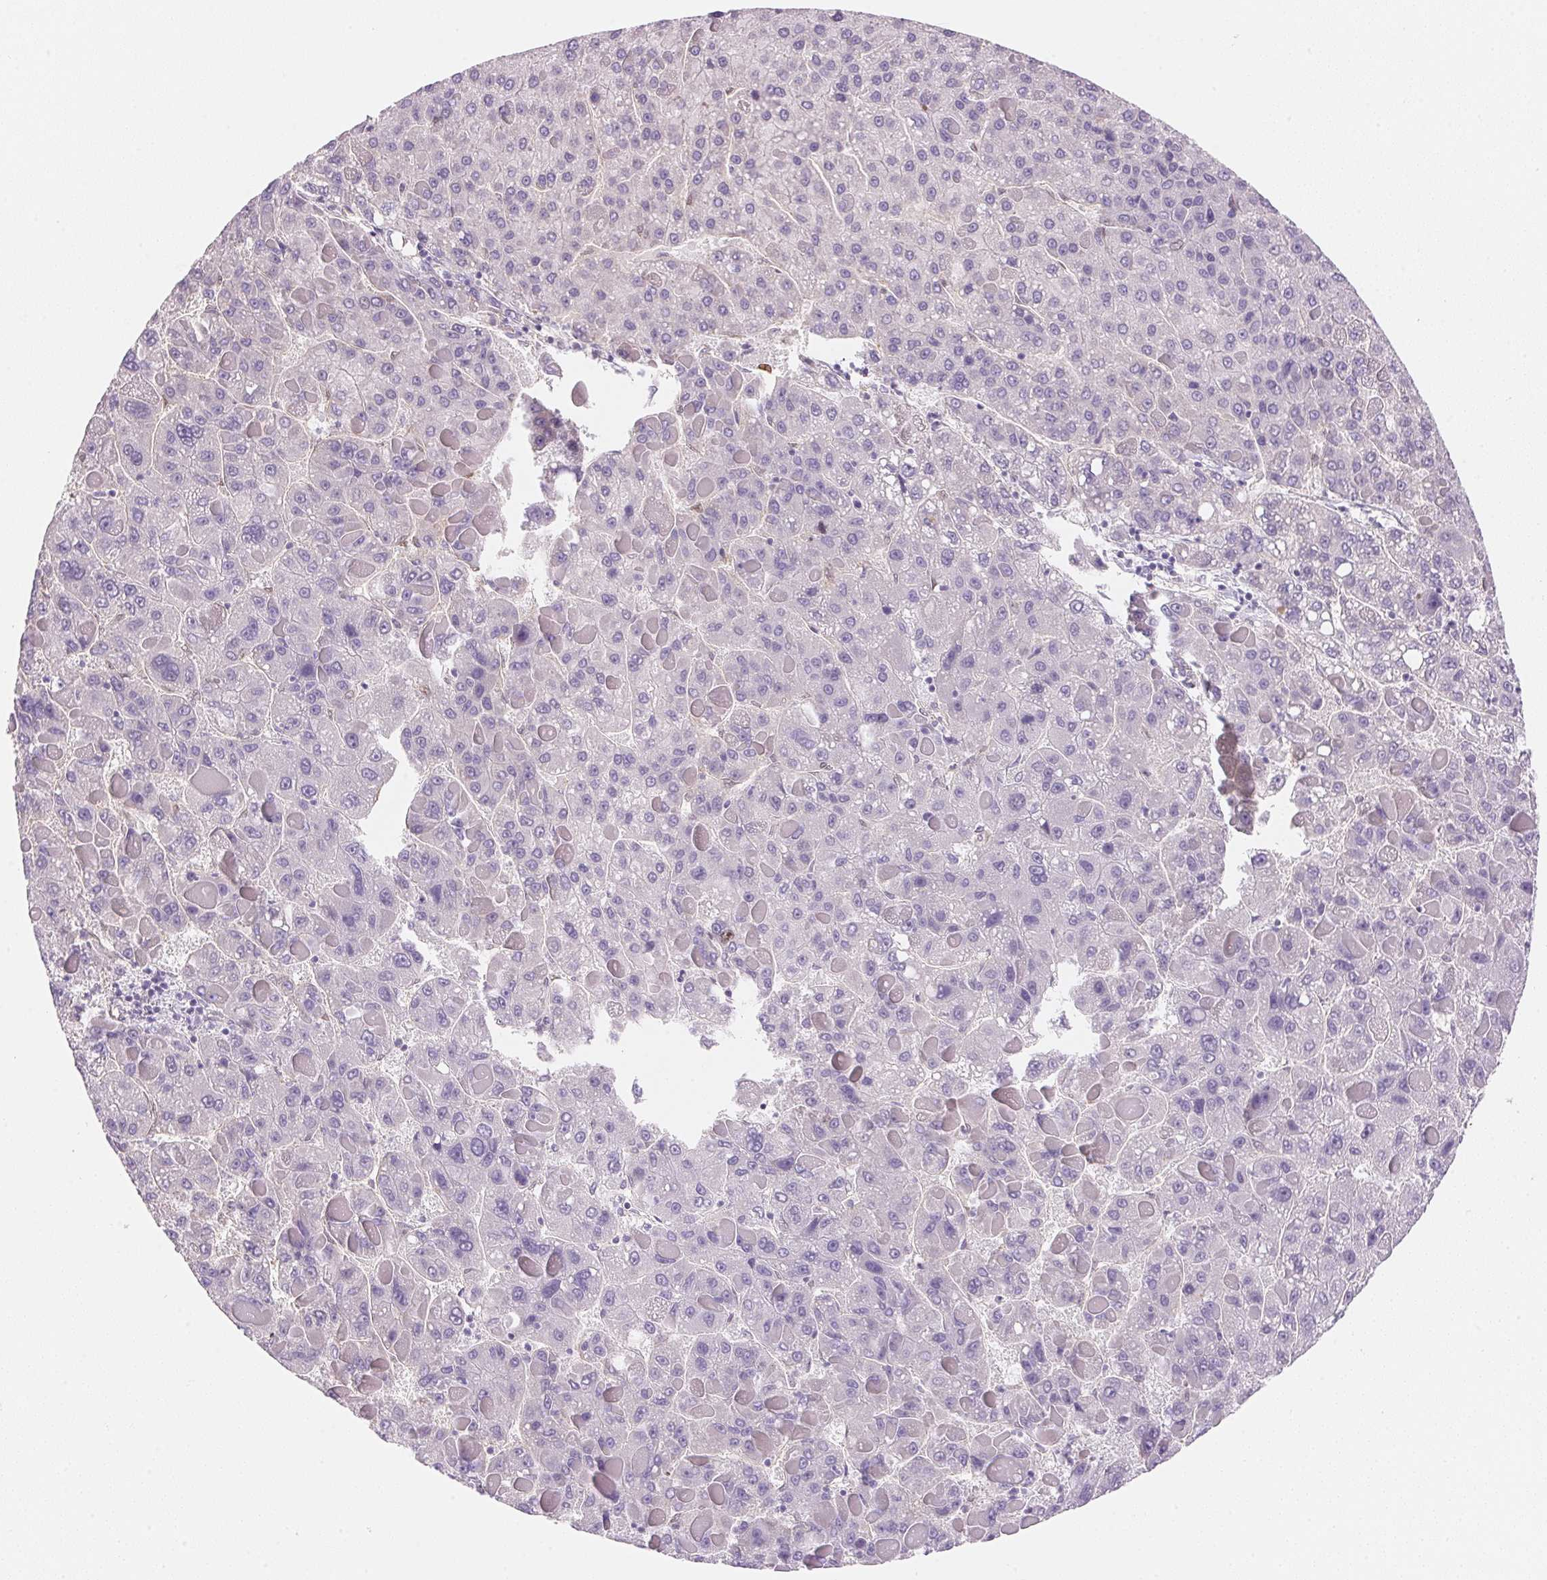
{"staining": {"intensity": "negative", "quantity": "none", "location": "none"}, "tissue": "liver cancer", "cell_type": "Tumor cells", "image_type": "cancer", "snomed": [{"axis": "morphology", "description": "Carcinoma, Hepatocellular, NOS"}, {"axis": "topography", "description": "Liver"}], "caption": "Immunohistochemistry (IHC) of liver cancer exhibits no positivity in tumor cells. The staining was performed using DAB (3,3'-diaminobenzidine) to visualize the protein expression in brown, while the nuclei were stained in blue with hematoxylin (Magnification: 20x).", "gene": "SMTN", "patient": {"sex": "female", "age": 82}}